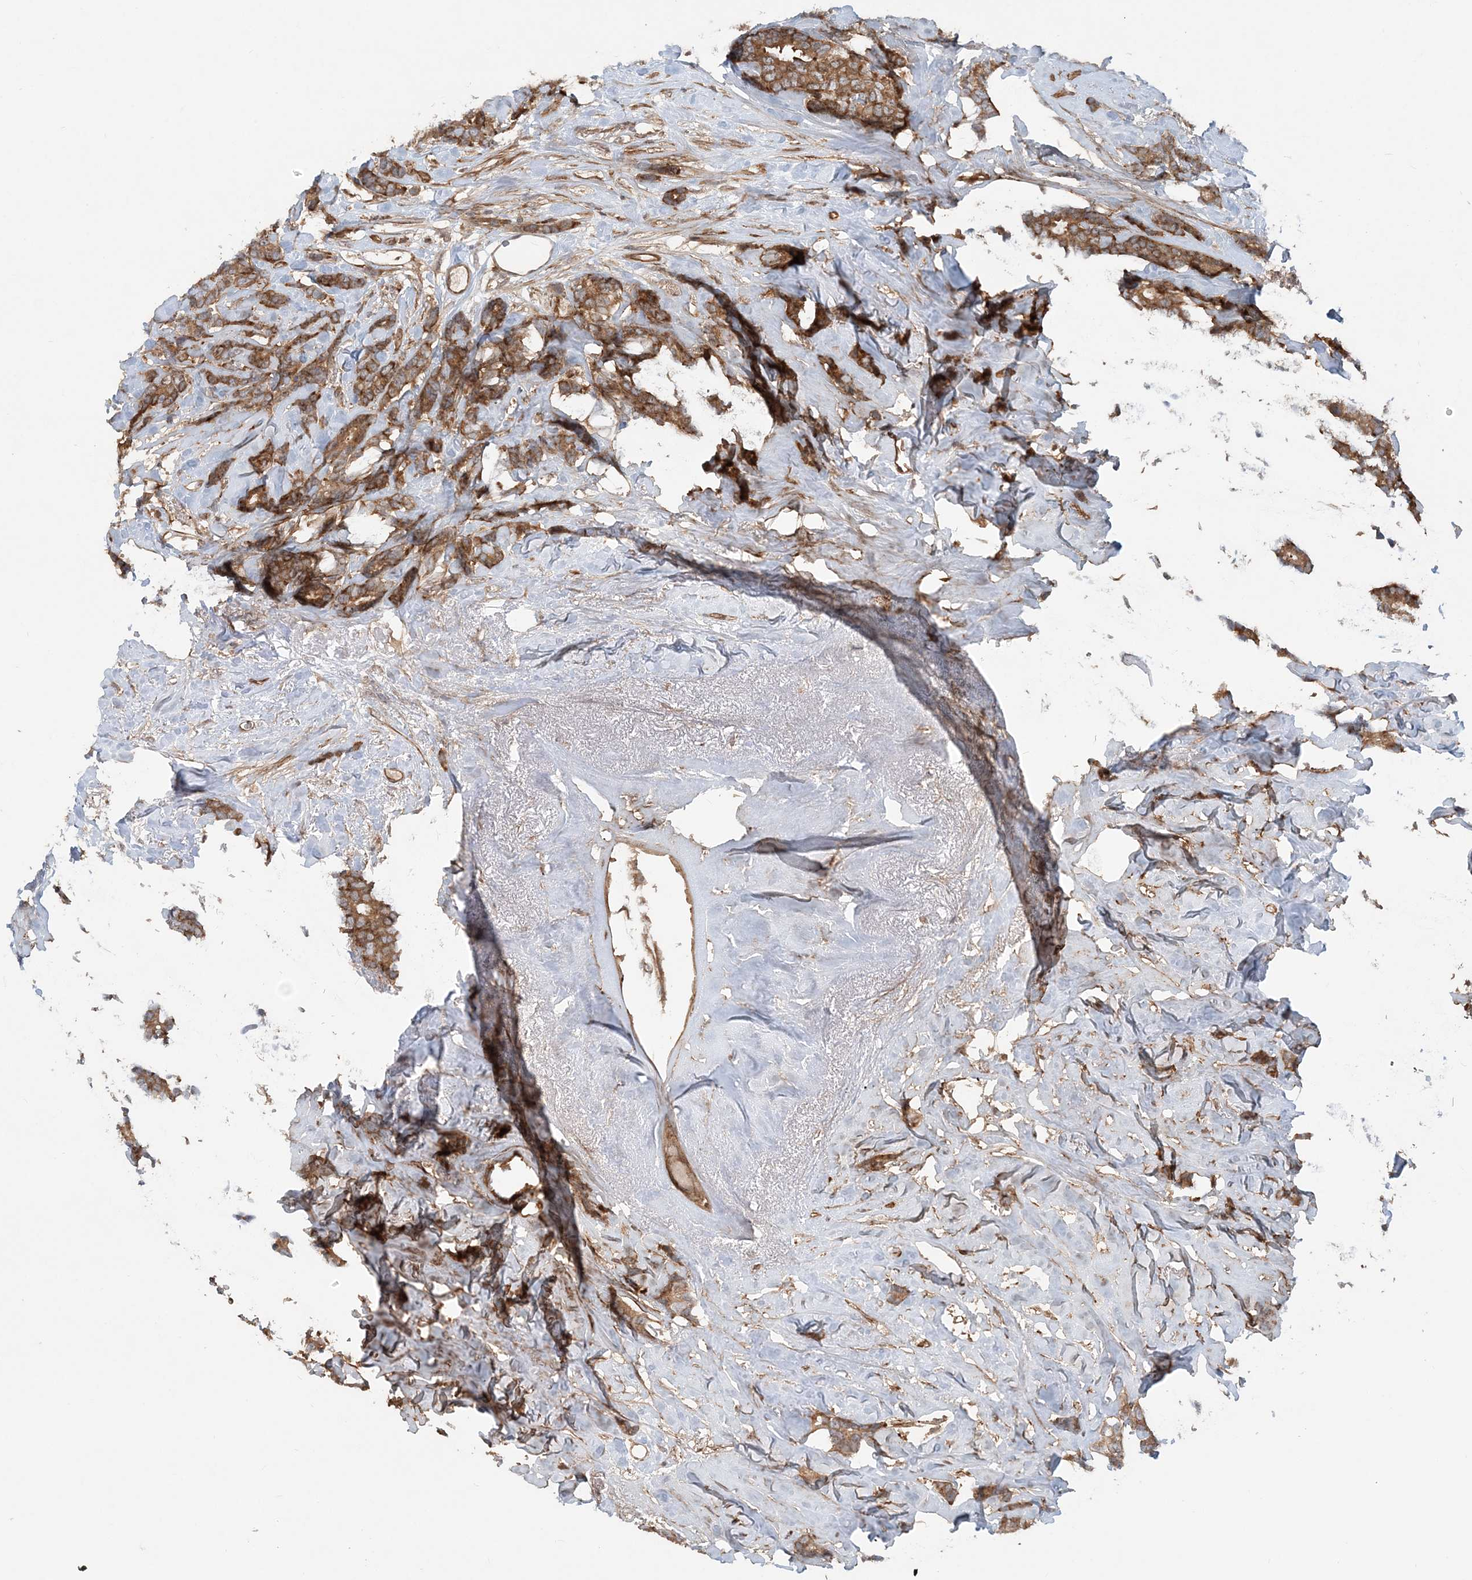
{"staining": {"intensity": "moderate", "quantity": ">75%", "location": "cytoplasmic/membranous"}, "tissue": "breast cancer", "cell_type": "Tumor cells", "image_type": "cancer", "snomed": [{"axis": "morphology", "description": "Duct carcinoma"}, {"axis": "topography", "description": "Breast"}], "caption": "This histopathology image displays immunohistochemistry staining of infiltrating ductal carcinoma (breast), with medium moderate cytoplasmic/membranous expression in about >75% of tumor cells.", "gene": "GEMIN5", "patient": {"sex": "female", "age": 87}}